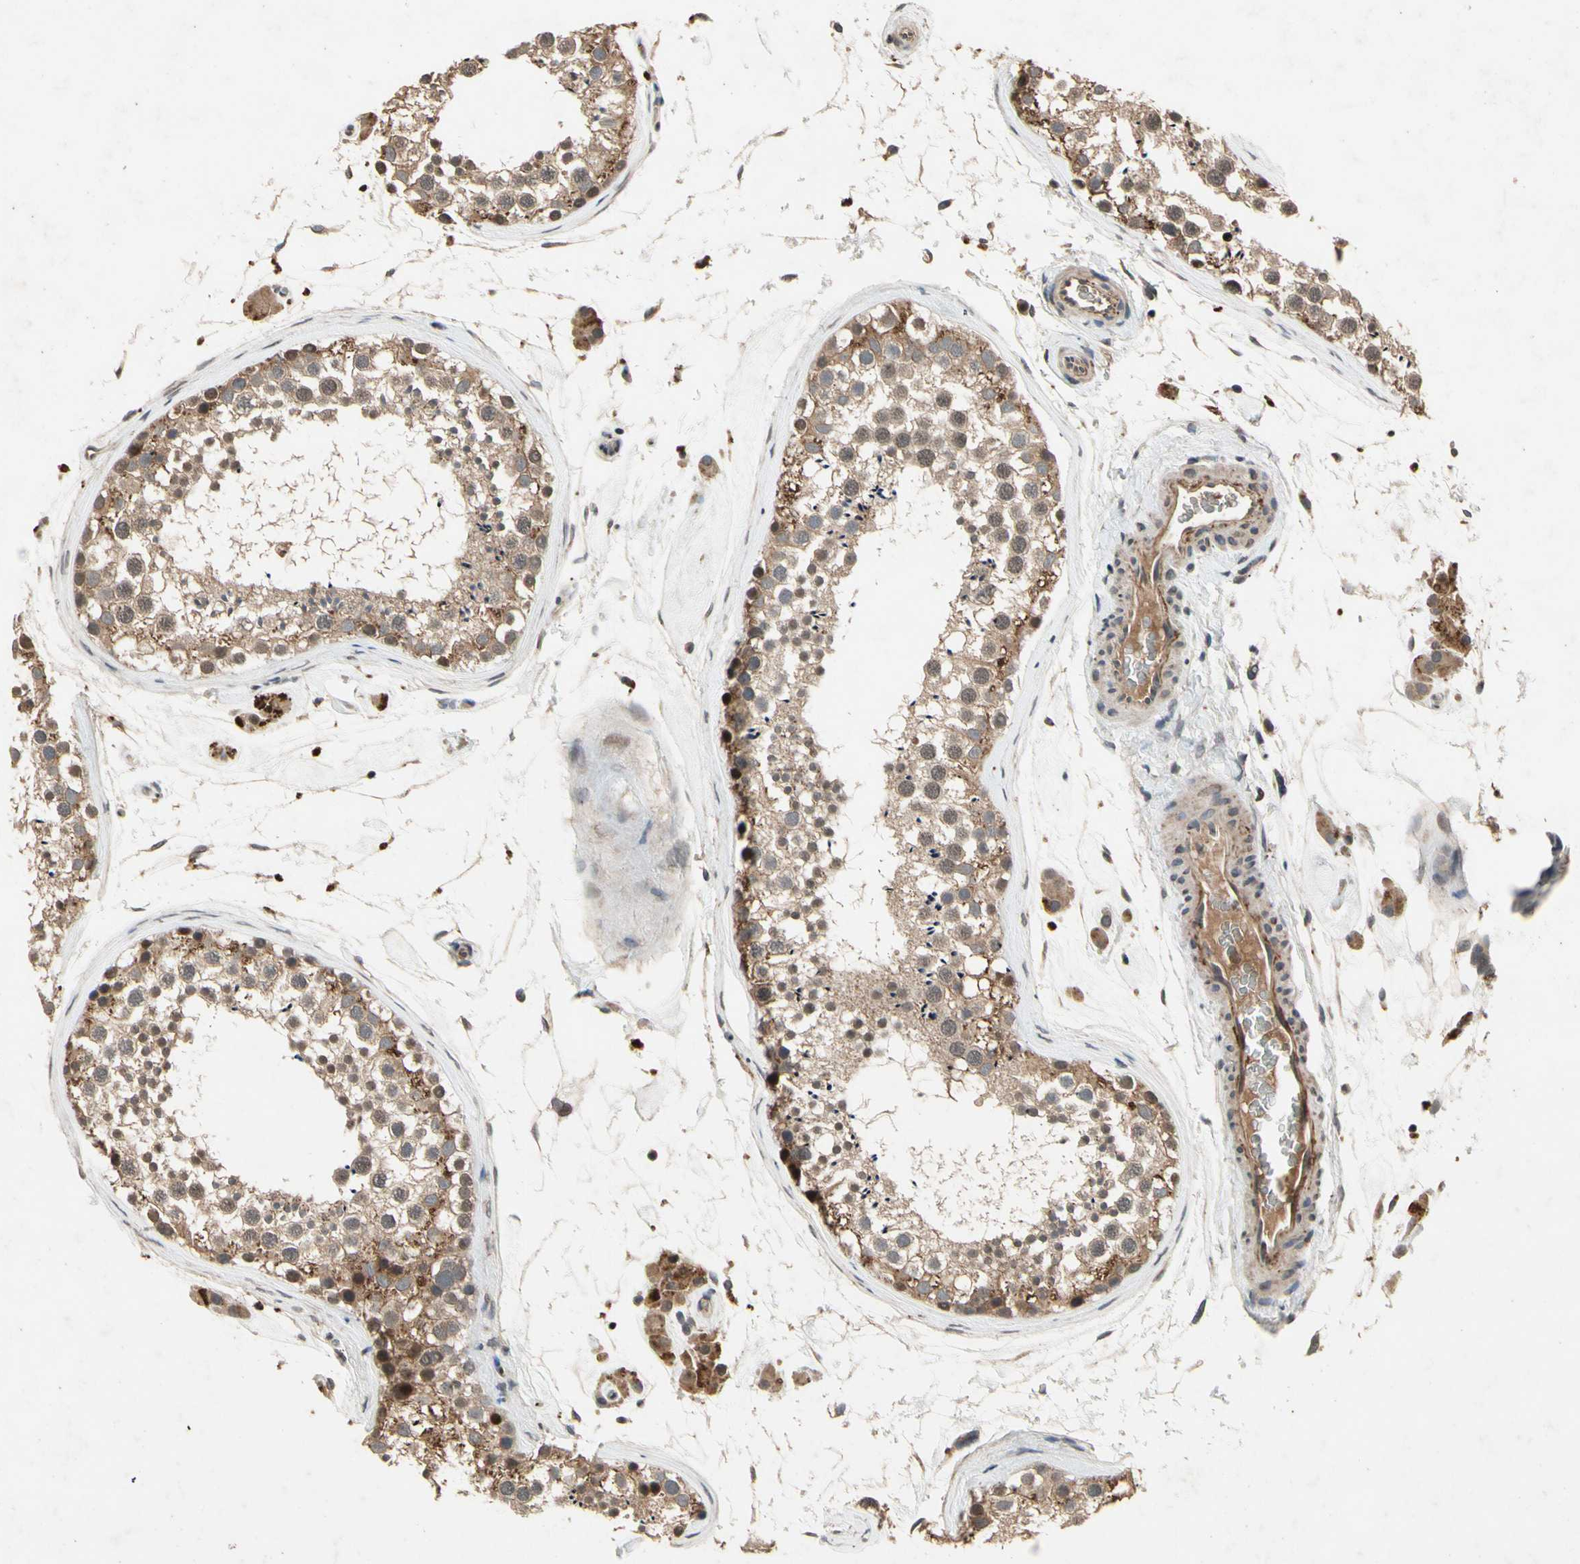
{"staining": {"intensity": "moderate", "quantity": ">75%", "location": "cytoplasmic/membranous"}, "tissue": "testis", "cell_type": "Cells in seminiferous ducts", "image_type": "normal", "snomed": [{"axis": "morphology", "description": "Normal tissue, NOS"}, {"axis": "topography", "description": "Testis"}], "caption": "Immunohistochemistry (IHC) staining of benign testis, which shows medium levels of moderate cytoplasmic/membranous positivity in approximately >75% of cells in seminiferous ducts indicating moderate cytoplasmic/membranous protein positivity. The staining was performed using DAB (brown) for protein detection and nuclei were counterstained in hematoxylin (blue).", "gene": "DPY19L3", "patient": {"sex": "male", "age": 46}}